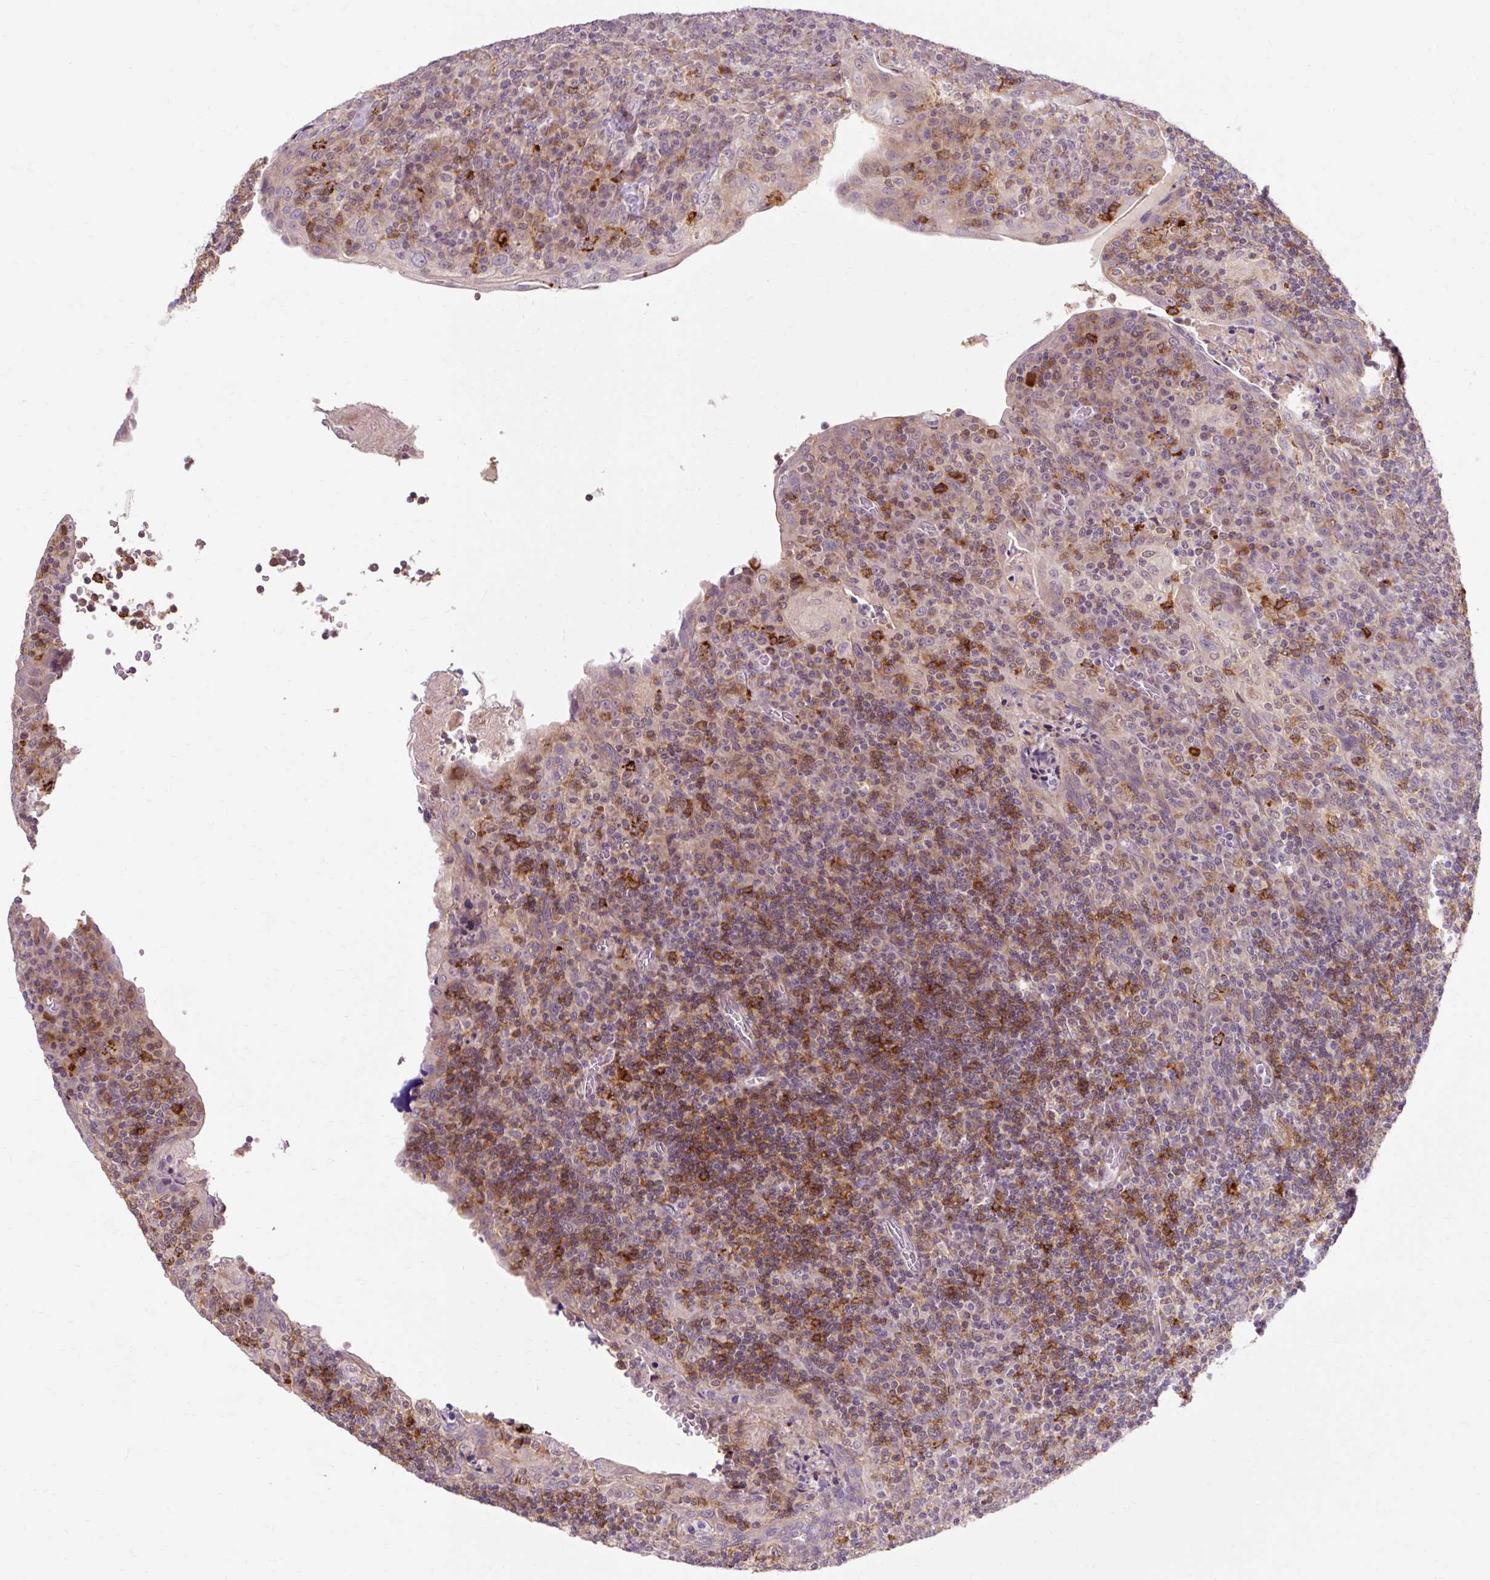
{"staining": {"intensity": "moderate", "quantity": ">75%", "location": "cytoplasmic/membranous"}, "tissue": "tonsil", "cell_type": "Germinal center cells", "image_type": "normal", "snomed": [{"axis": "morphology", "description": "Normal tissue, NOS"}, {"axis": "topography", "description": "Tonsil"}], "caption": "Immunohistochemistry staining of unremarkable tonsil, which reveals medium levels of moderate cytoplasmic/membranous staining in about >75% of germinal center cells indicating moderate cytoplasmic/membranous protein positivity. The staining was performed using DAB (3,3'-diaminobenzidine) (brown) for protein detection and nuclei were counterstained in hematoxylin (blue).", "gene": "GEMIN2", "patient": {"sex": "male", "age": 17}}